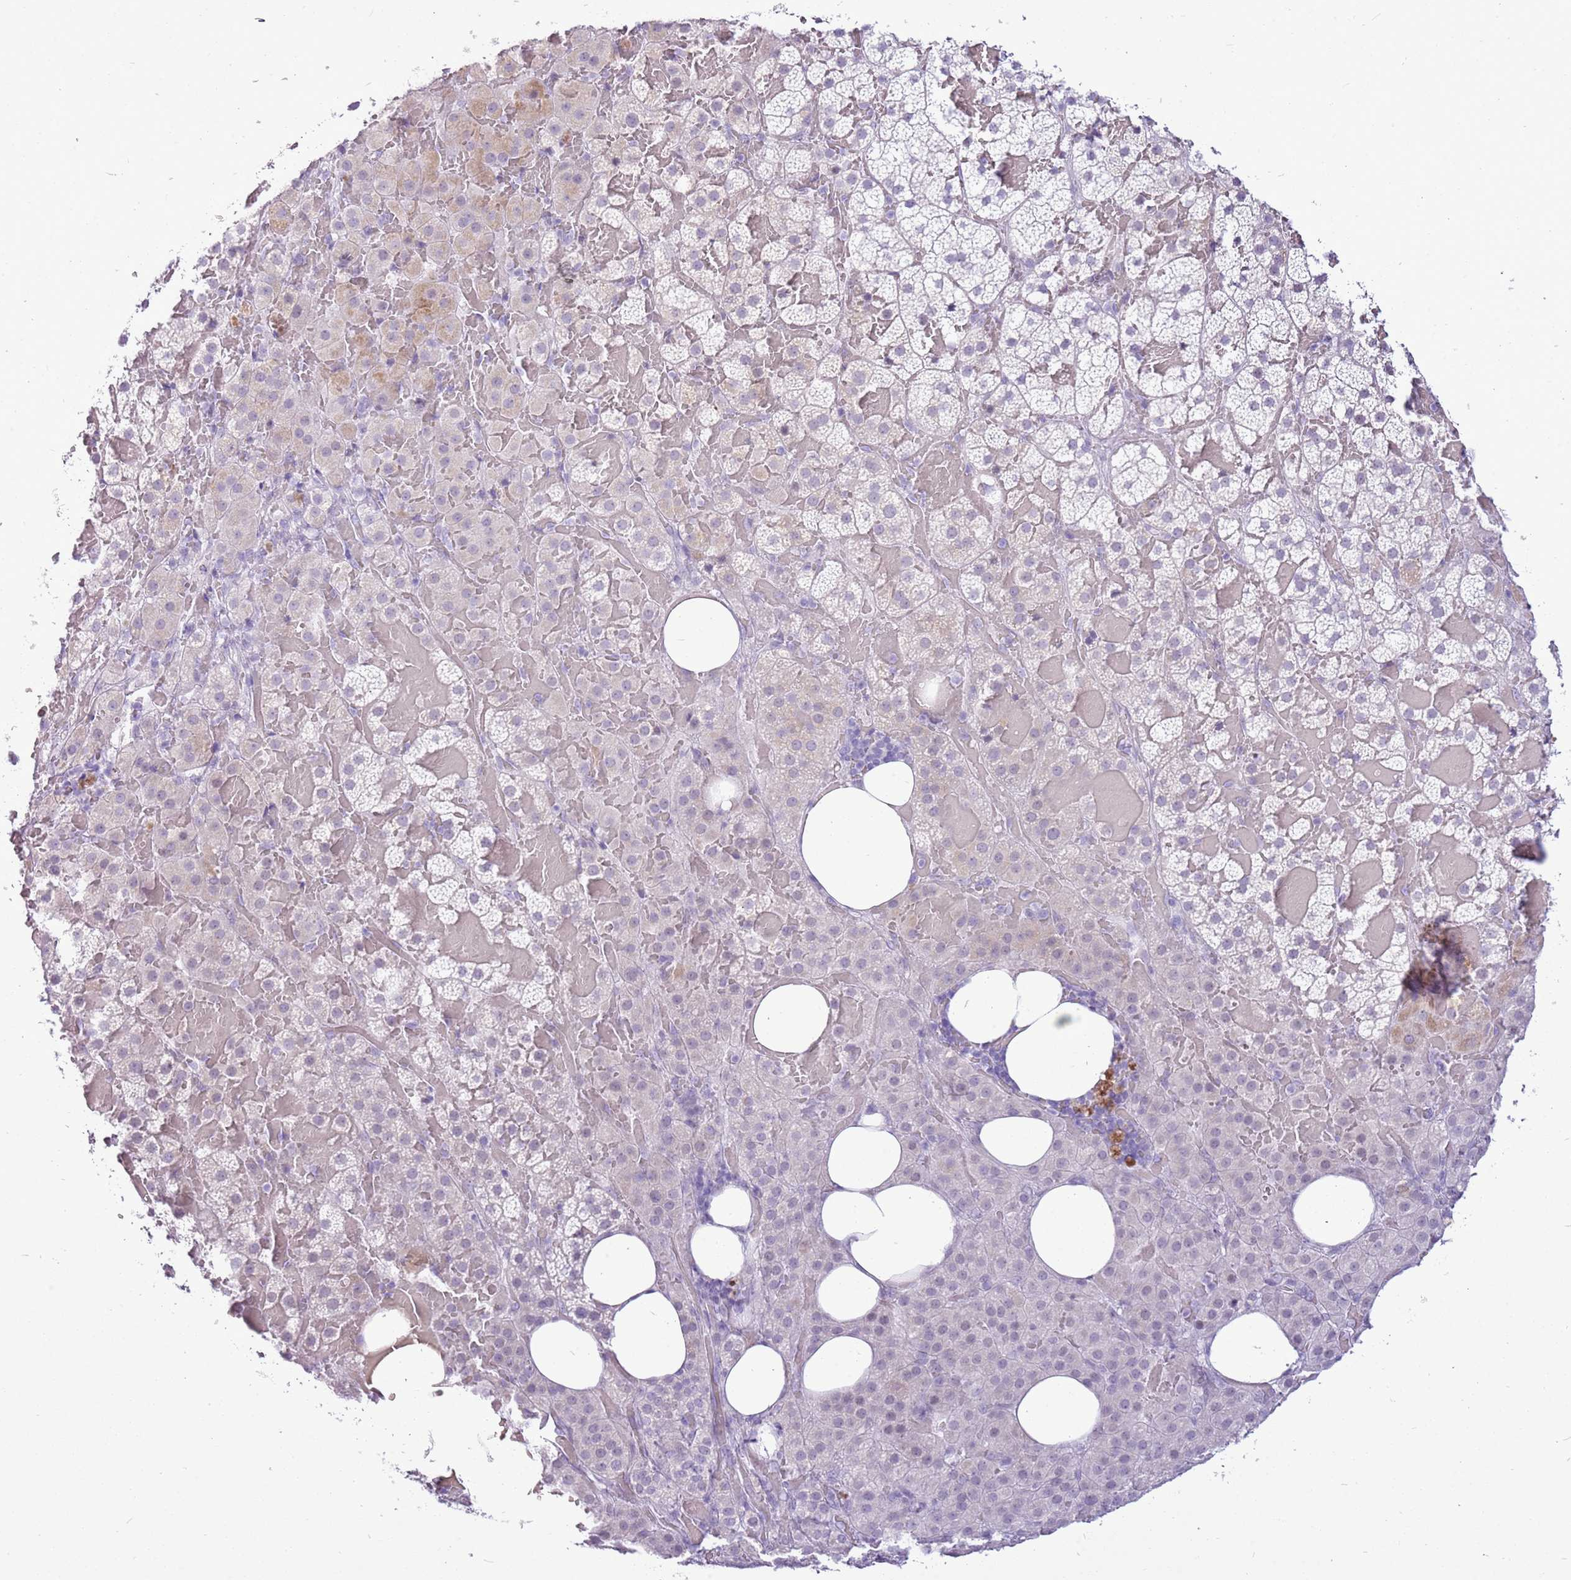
{"staining": {"intensity": "weak", "quantity": "<25%", "location": "cytoplasmic/membranous"}, "tissue": "adrenal gland", "cell_type": "Glandular cells", "image_type": "normal", "snomed": [{"axis": "morphology", "description": "Normal tissue, NOS"}, {"axis": "topography", "description": "Adrenal gland"}], "caption": "High power microscopy image of an immunohistochemistry (IHC) micrograph of benign adrenal gland, revealing no significant expression in glandular cells.", "gene": "RPL3L", "patient": {"sex": "female", "age": 59}}